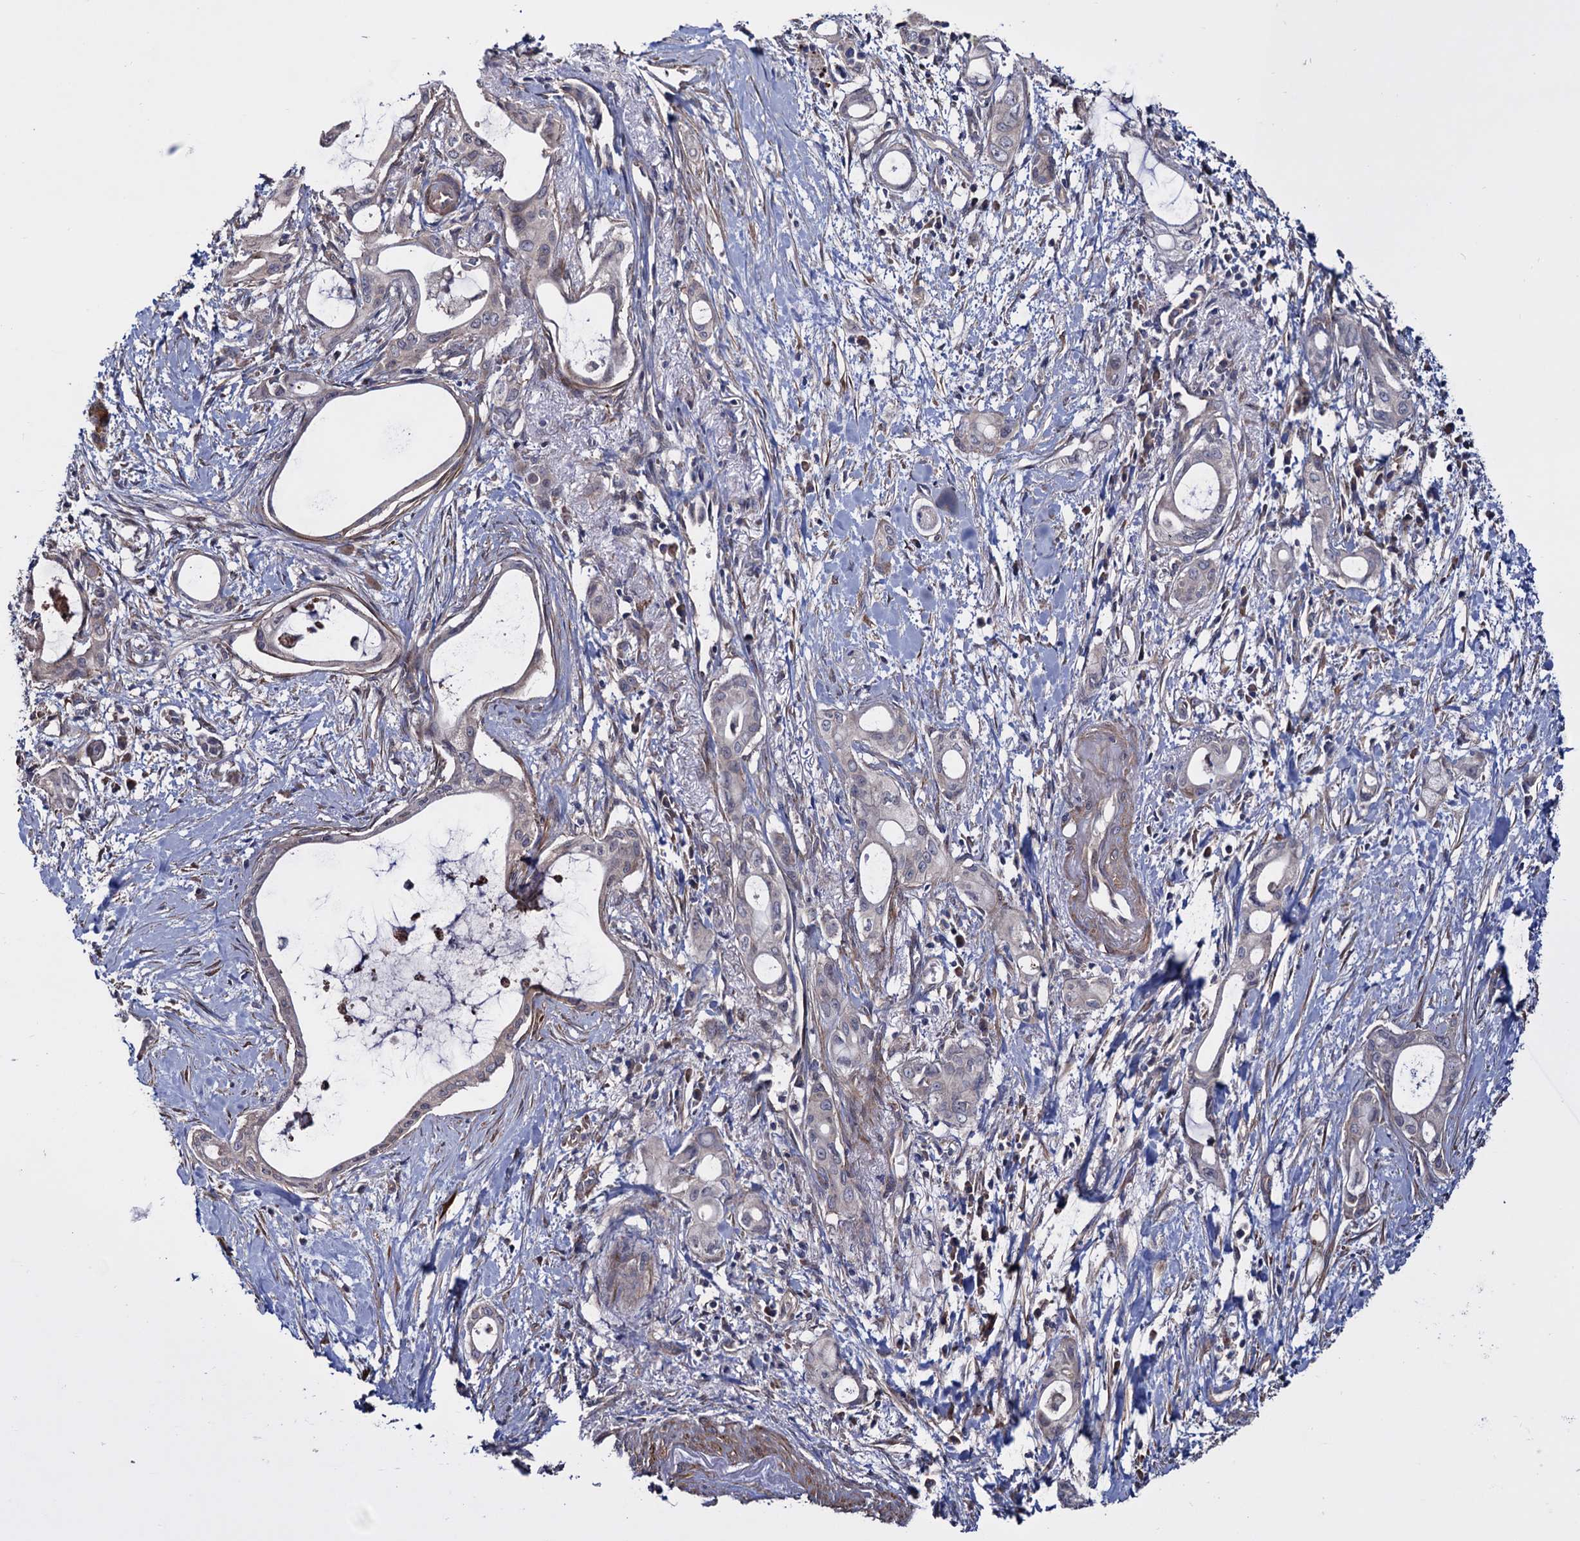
{"staining": {"intensity": "negative", "quantity": "none", "location": "none"}, "tissue": "pancreatic cancer", "cell_type": "Tumor cells", "image_type": "cancer", "snomed": [{"axis": "morphology", "description": "Adenocarcinoma, NOS"}, {"axis": "topography", "description": "Pancreas"}], "caption": "Immunohistochemistry (IHC) image of adenocarcinoma (pancreatic) stained for a protein (brown), which exhibits no expression in tumor cells.", "gene": "FERMT2", "patient": {"sex": "male", "age": 72}}